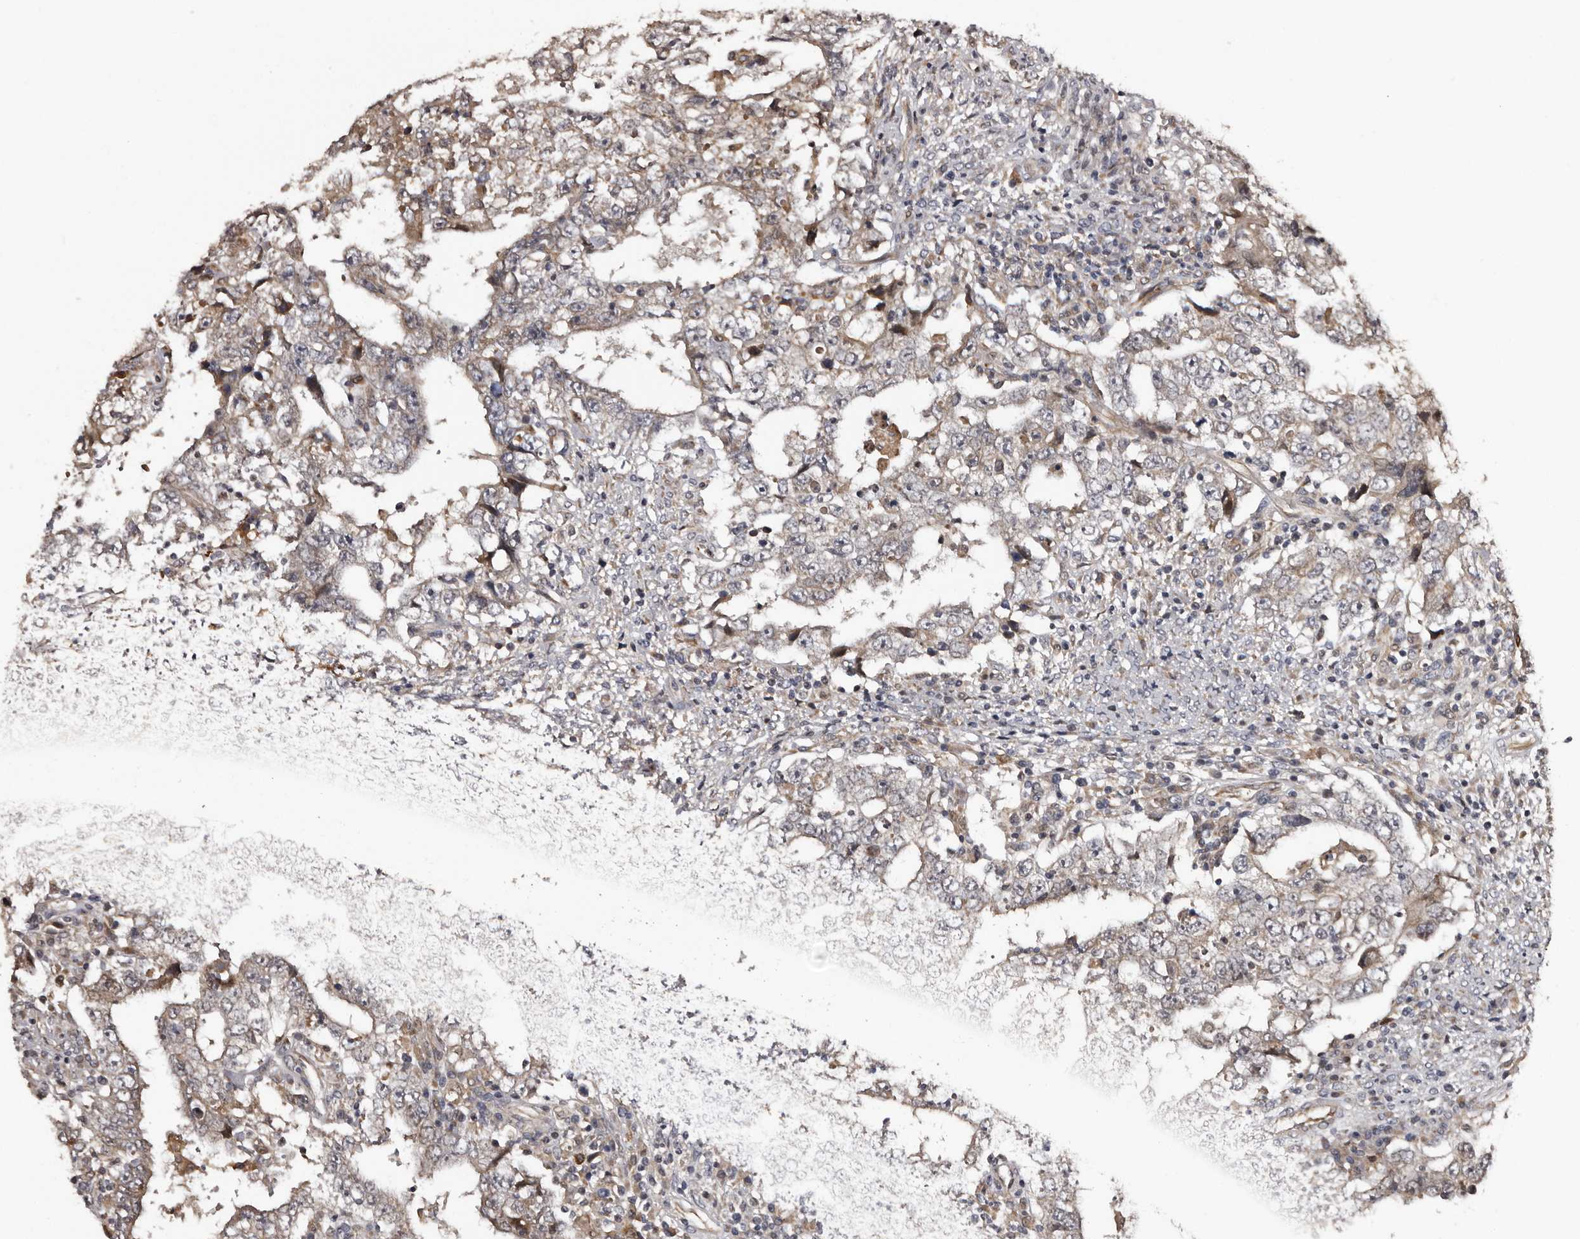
{"staining": {"intensity": "negative", "quantity": "none", "location": "none"}, "tissue": "testis cancer", "cell_type": "Tumor cells", "image_type": "cancer", "snomed": [{"axis": "morphology", "description": "Carcinoma, Embryonal, NOS"}, {"axis": "topography", "description": "Testis"}], "caption": "Human testis cancer (embryonal carcinoma) stained for a protein using immunohistochemistry exhibits no staining in tumor cells.", "gene": "SERTAD4", "patient": {"sex": "male", "age": 26}}